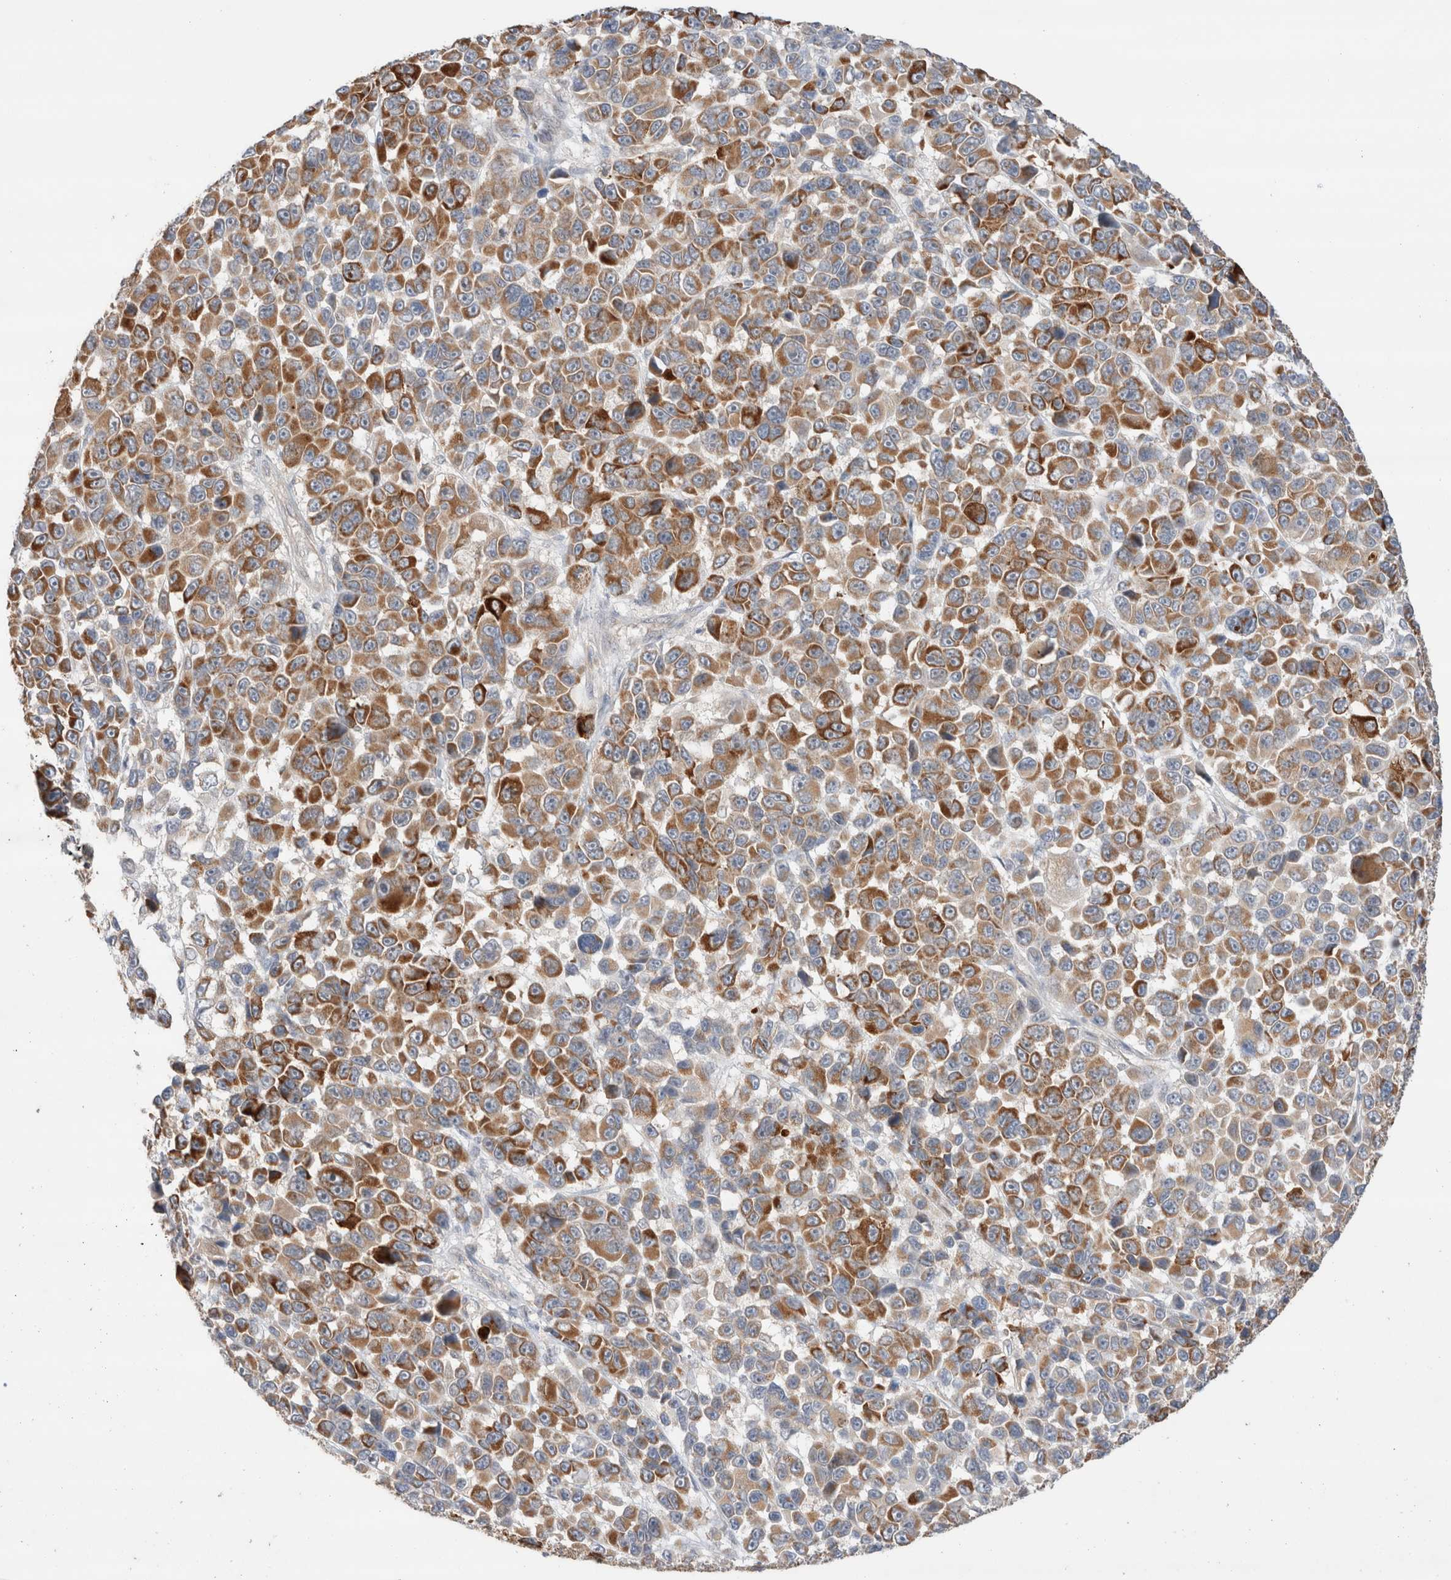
{"staining": {"intensity": "moderate", "quantity": ">75%", "location": "cytoplasmic/membranous"}, "tissue": "melanoma", "cell_type": "Tumor cells", "image_type": "cancer", "snomed": [{"axis": "morphology", "description": "Malignant melanoma, NOS"}, {"axis": "topography", "description": "Skin"}], "caption": "An immunohistochemistry (IHC) micrograph of tumor tissue is shown. Protein staining in brown highlights moderate cytoplasmic/membranous positivity in melanoma within tumor cells.", "gene": "TRIM41", "patient": {"sex": "male", "age": 53}}